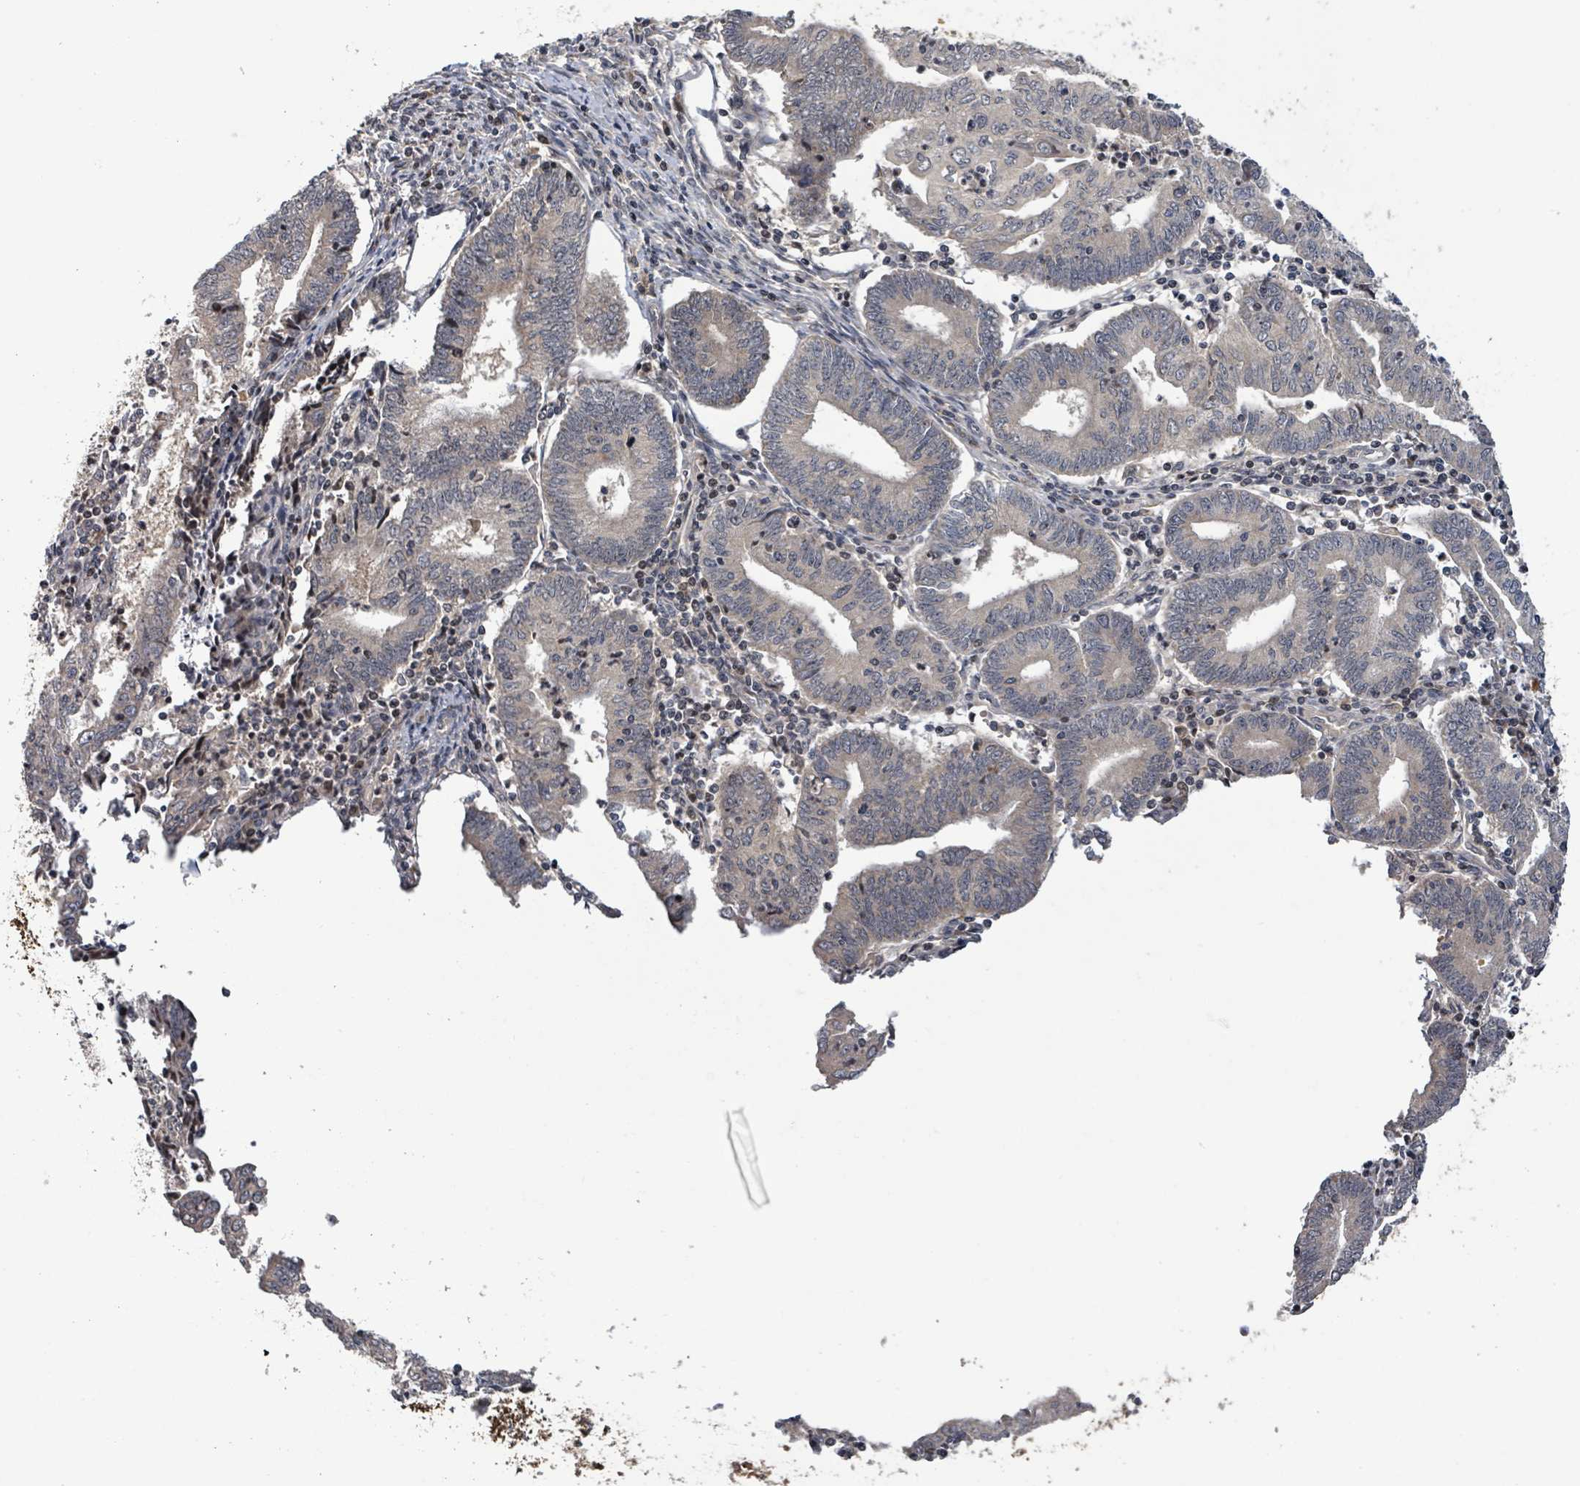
{"staining": {"intensity": "negative", "quantity": "none", "location": "none"}, "tissue": "endometrial cancer", "cell_type": "Tumor cells", "image_type": "cancer", "snomed": [{"axis": "morphology", "description": "Adenocarcinoma, NOS"}, {"axis": "topography", "description": "Endometrium"}], "caption": "Histopathology image shows no significant protein positivity in tumor cells of endometrial cancer.", "gene": "ITGA11", "patient": {"sex": "female", "age": 60}}